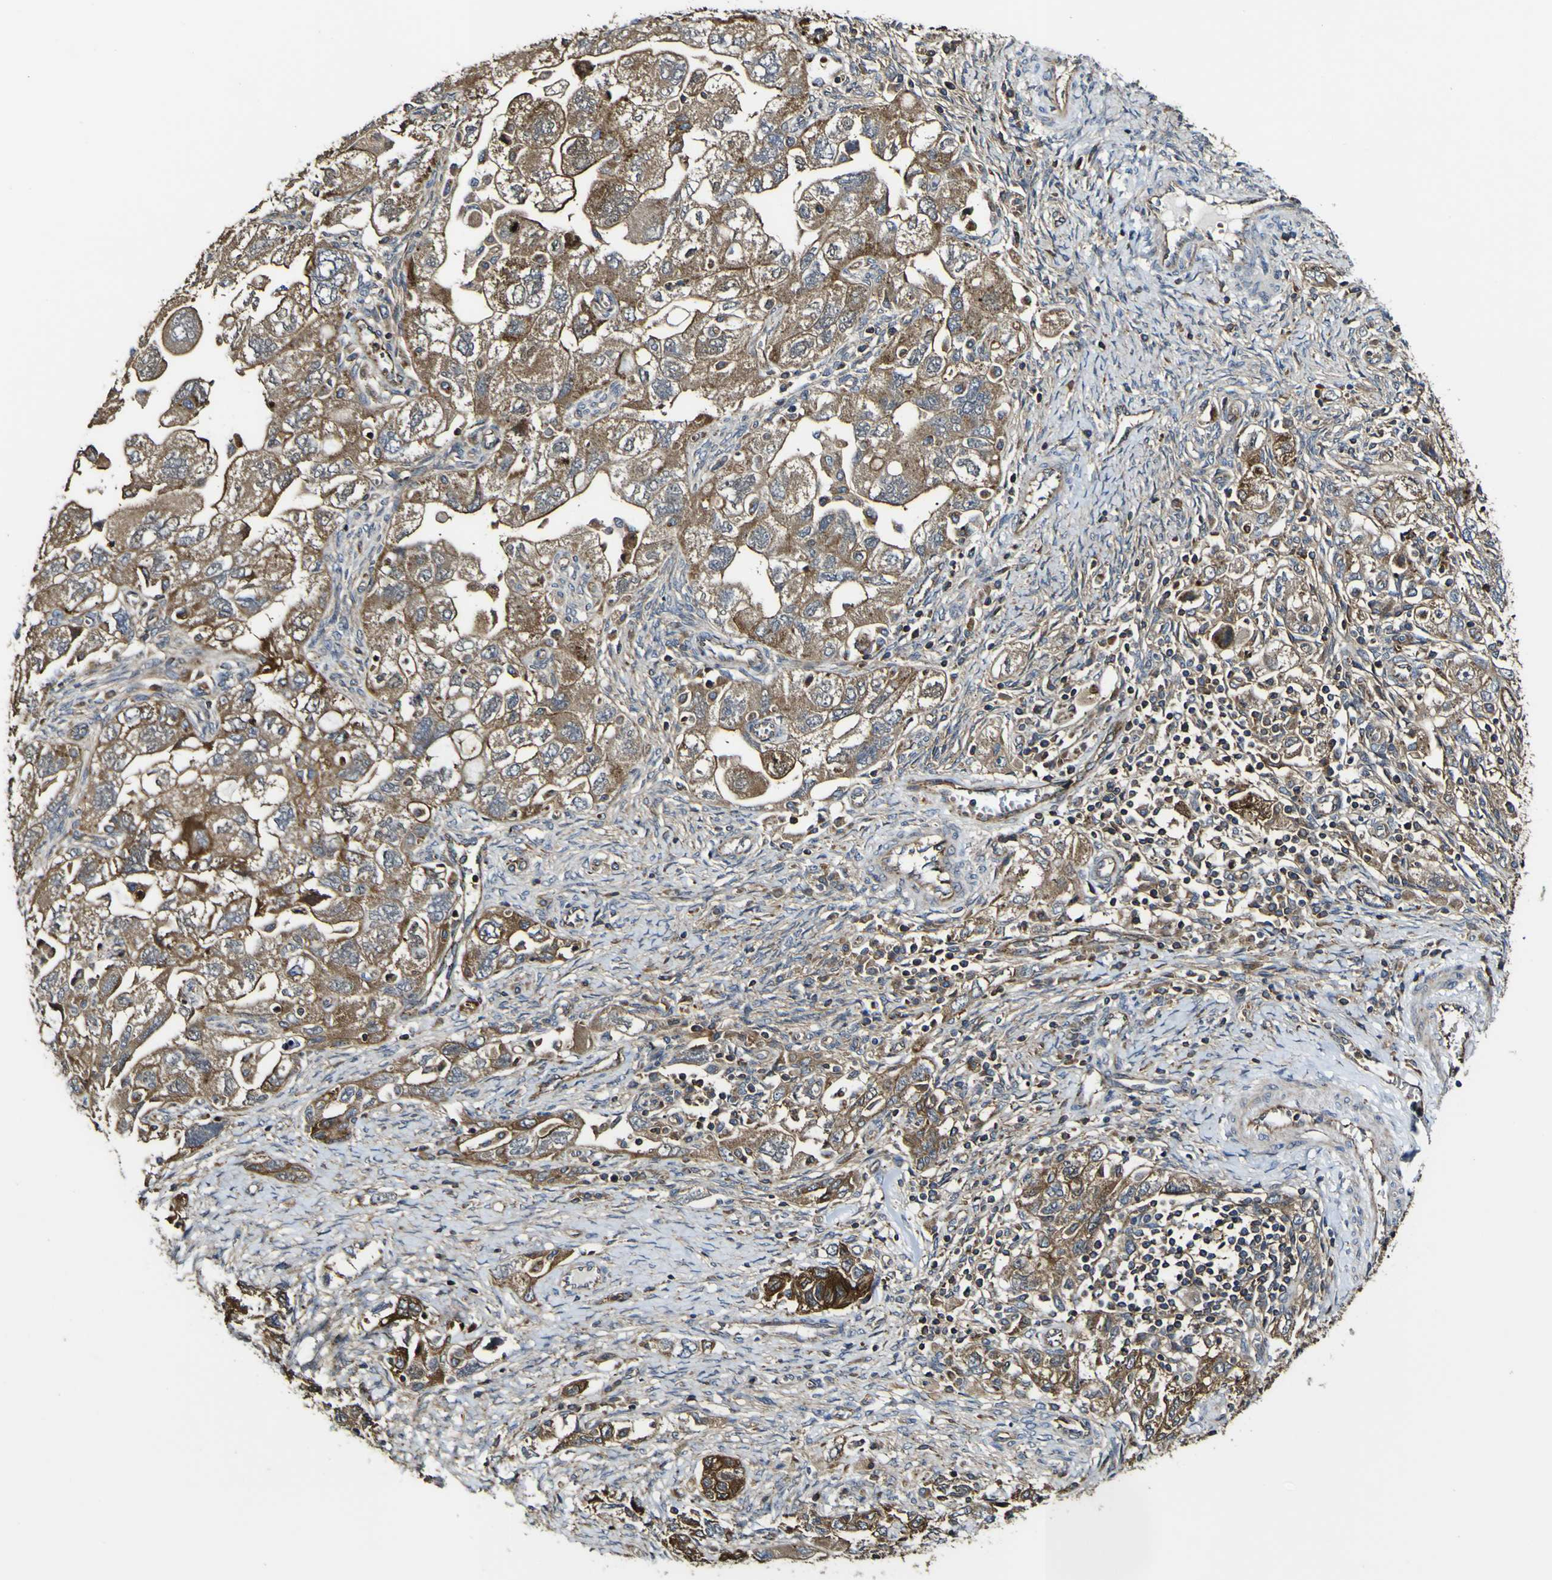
{"staining": {"intensity": "moderate", "quantity": ">75%", "location": "cytoplasmic/membranous"}, "tissue": "ovarian cancer", "cell_type": "Tumor cells", "image_type": "cancer", "snomed": [{"axis": "morphology", "description": "Carcinoma, NOS"}, {"axis": "morphology", "description": "Cystadenocarcinoma, serous, NOS"}, {"axis": "topography", "description": "Ovary"}], "caption": "Immunohistochemical staining of human ovarian cancer demonstrates moderate cytoplasmic/membranous protein staining in about >75% of tumor cells.", "gene": "TNIK", "patient": {"sex": "female", "age": 69}}